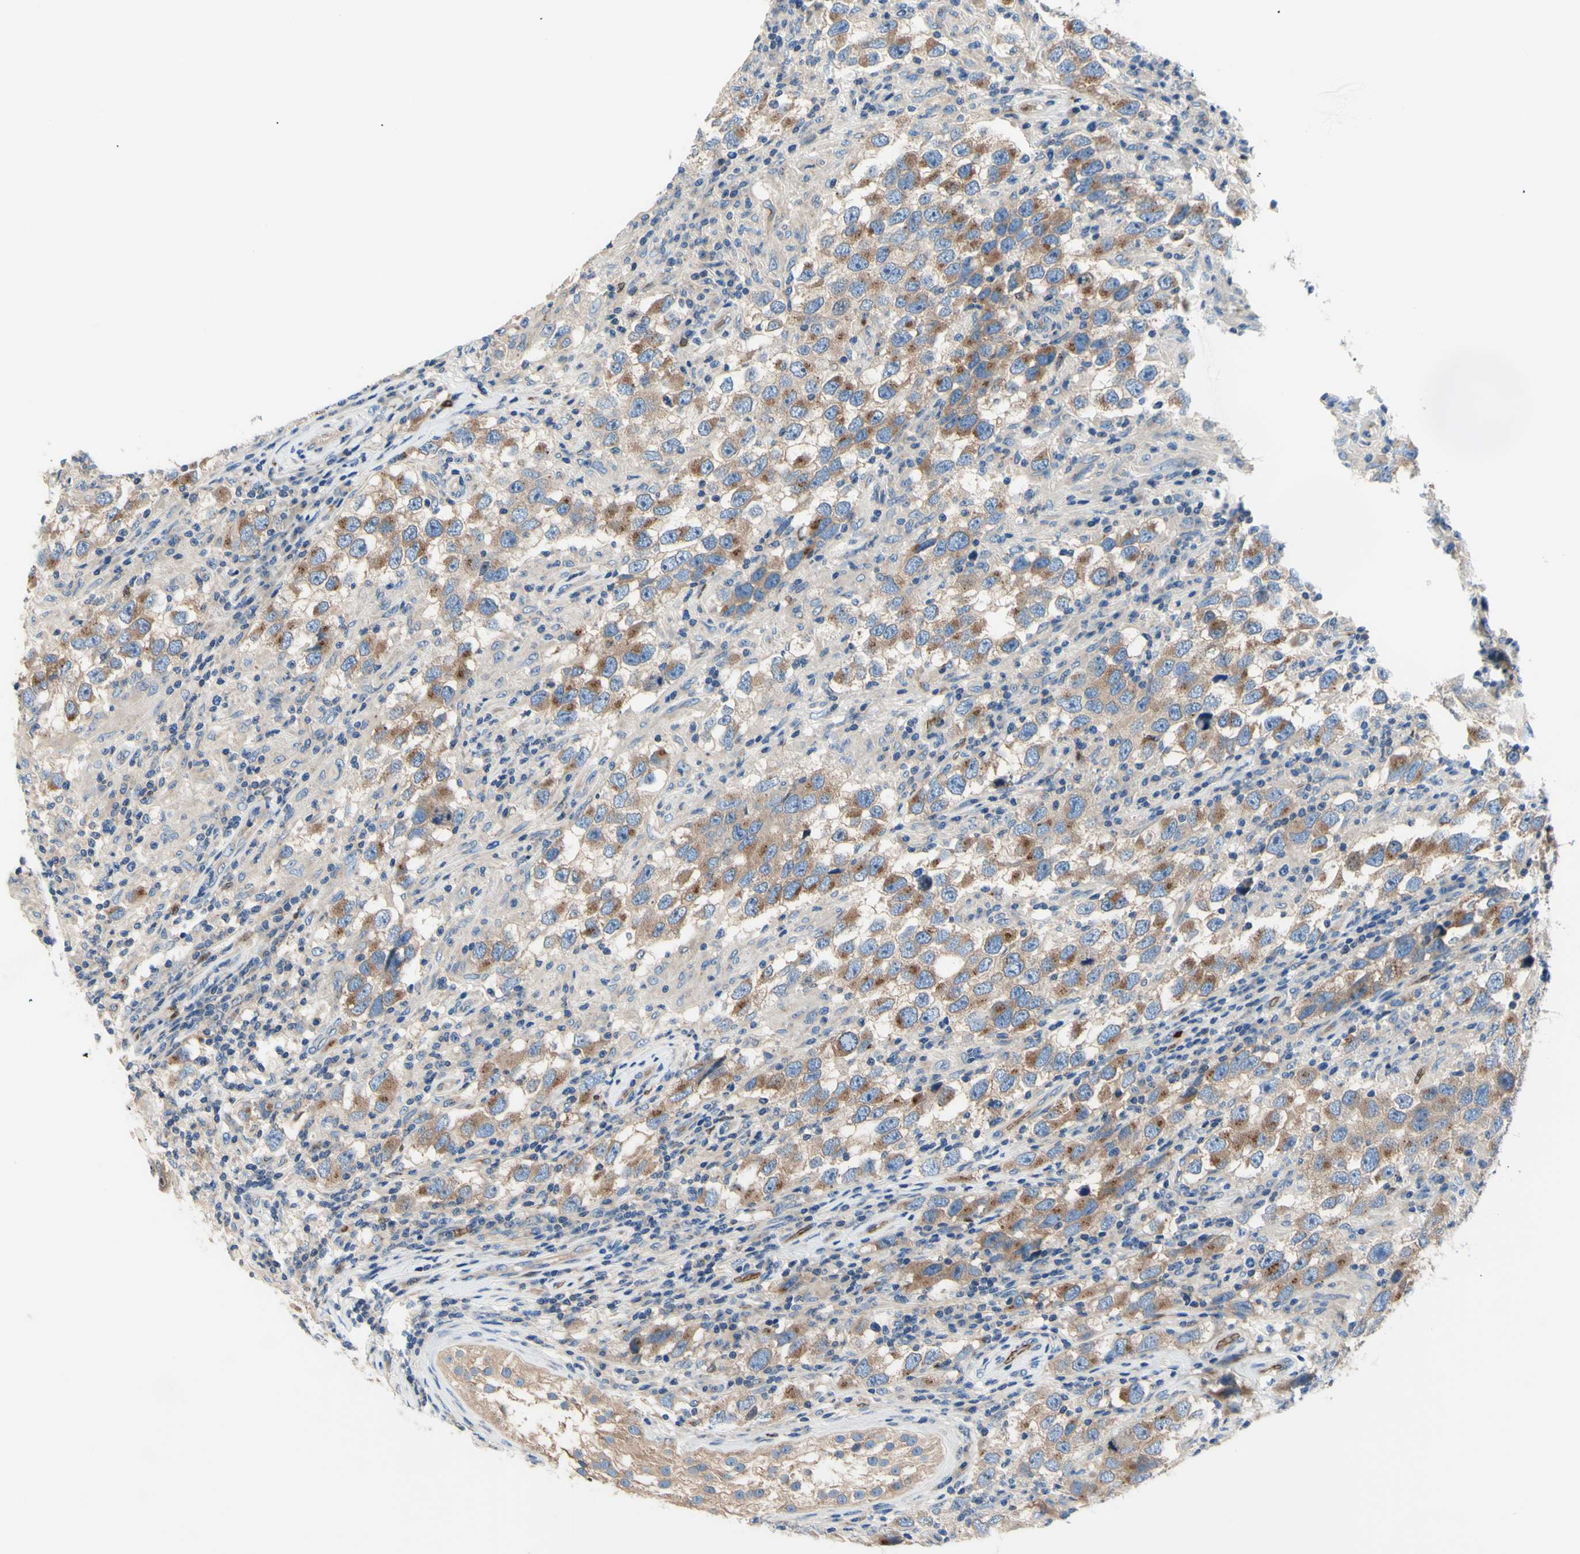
{"staining": {"intensity": "moderate", "quantity": ">75%", "location": "cytoplasmic/membranous"}, "tissue": "testis cancer", "cell_type": "Tumor cells", "image_type": "cancer", "snomed": [{"axis": "morphology", "description": "Carcinoma, Embryonal, NOS"}, {"axis": "topography", "description": "Testis"}], "caption": "DAB immunohistochemical staining of testis cancer demonstrates moderate cytoplasmic/membranous protein expression in about >75% of tumor cells.", "gene": "USP9X", "patient": {"sex": "male", "age": 21}}